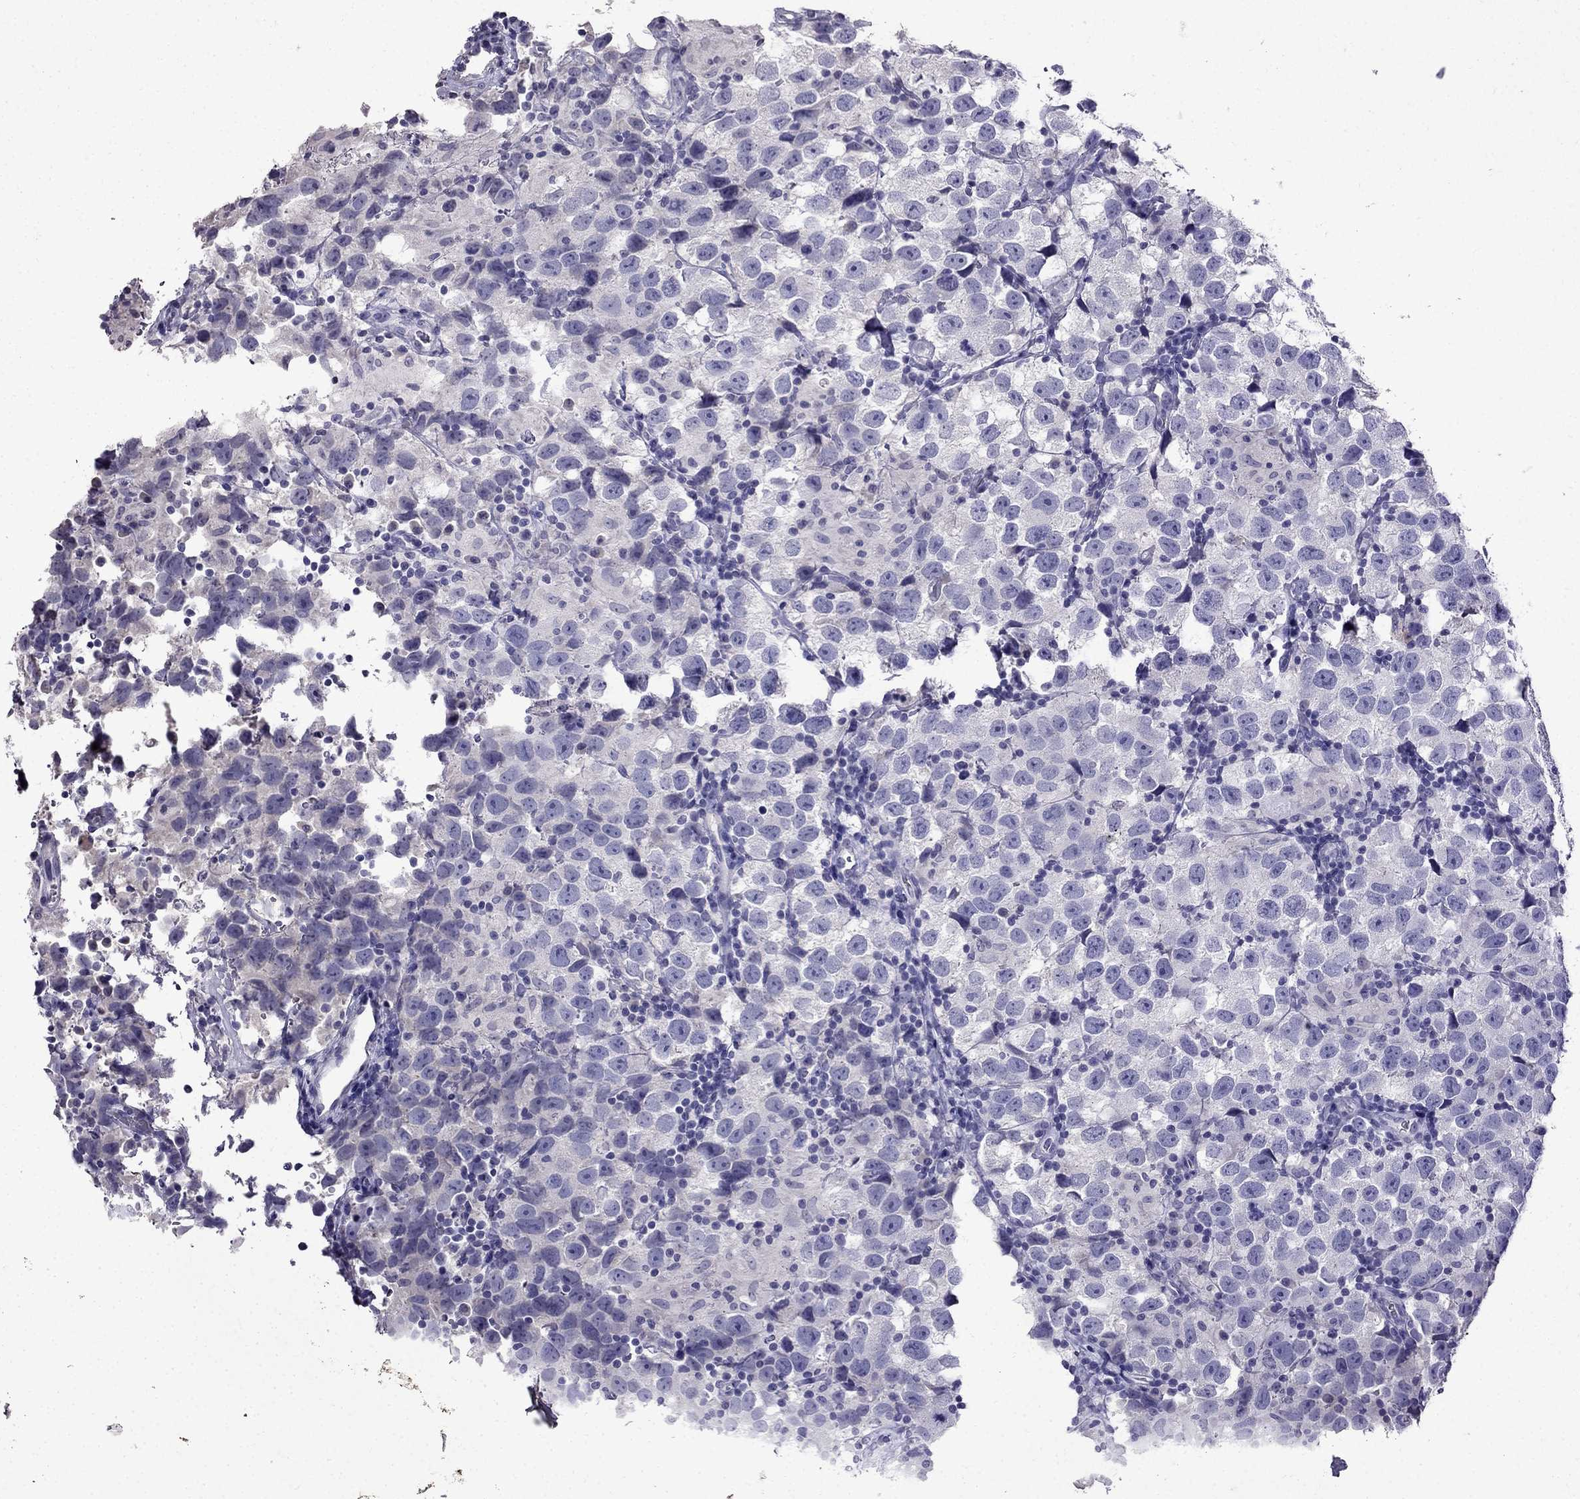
{"staining": {"intensity": "negative", "quantity": "none", "location": "none"}, "tissue": "testis cancer", "cell_type": "Tumor cells", "image_type": "cancer", "snomed": [{"axis": "morphology", "description": "Seminoma, NOS"}, {"axis": "topography", "description": "Testis"}], "caption": "Image shows no significant protein positivity in tumor cells of testis cancer (seminoma). The staining is performed using DAB brown chromogen with nuclei counter-stained in using hematoxylin.", "gene": "DNAH17", "patient": {"sex": "male", "age": 26}}